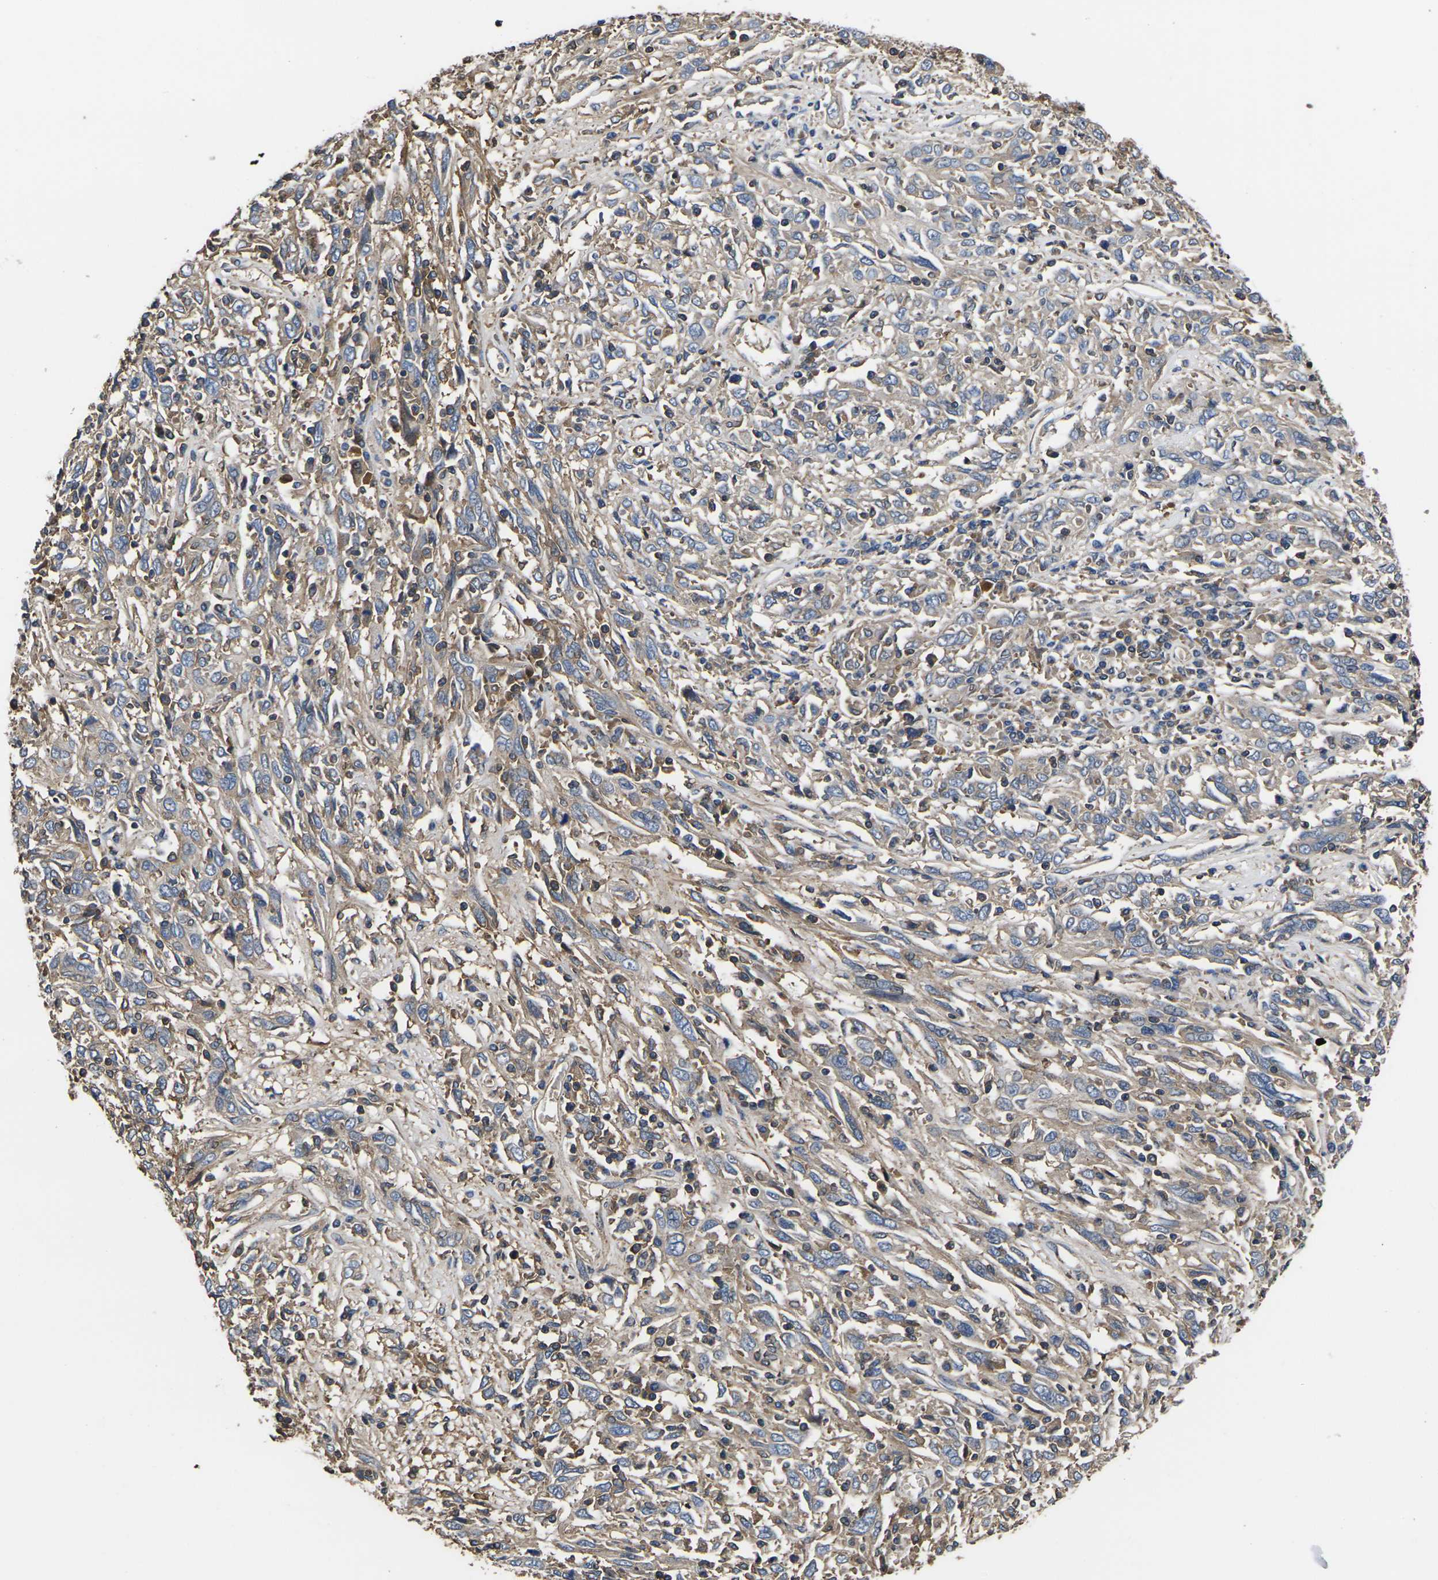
{"staining": {"intensity": "moderate", "quantity": "25%-75%", "location": "cytoplasmic/membranous"}, "tissue": "cervical cancer", "cell_type": "Tumor cells", "image_type": "cancer", "snomed": [{"axis": "morphology", "description": "Squamous cell carcinoma, NOS"}, {"axis": "topography", "description": "Cervix"}], "caption": "DAB immunohistochemical staining of human cervical cancer demonstrates moderate cytoplasmic/membranous protein staining in approximately 25%-75% of tumor cells.", "gene": "HSPG2", "patient": {"sex": "female", "age": 46}}